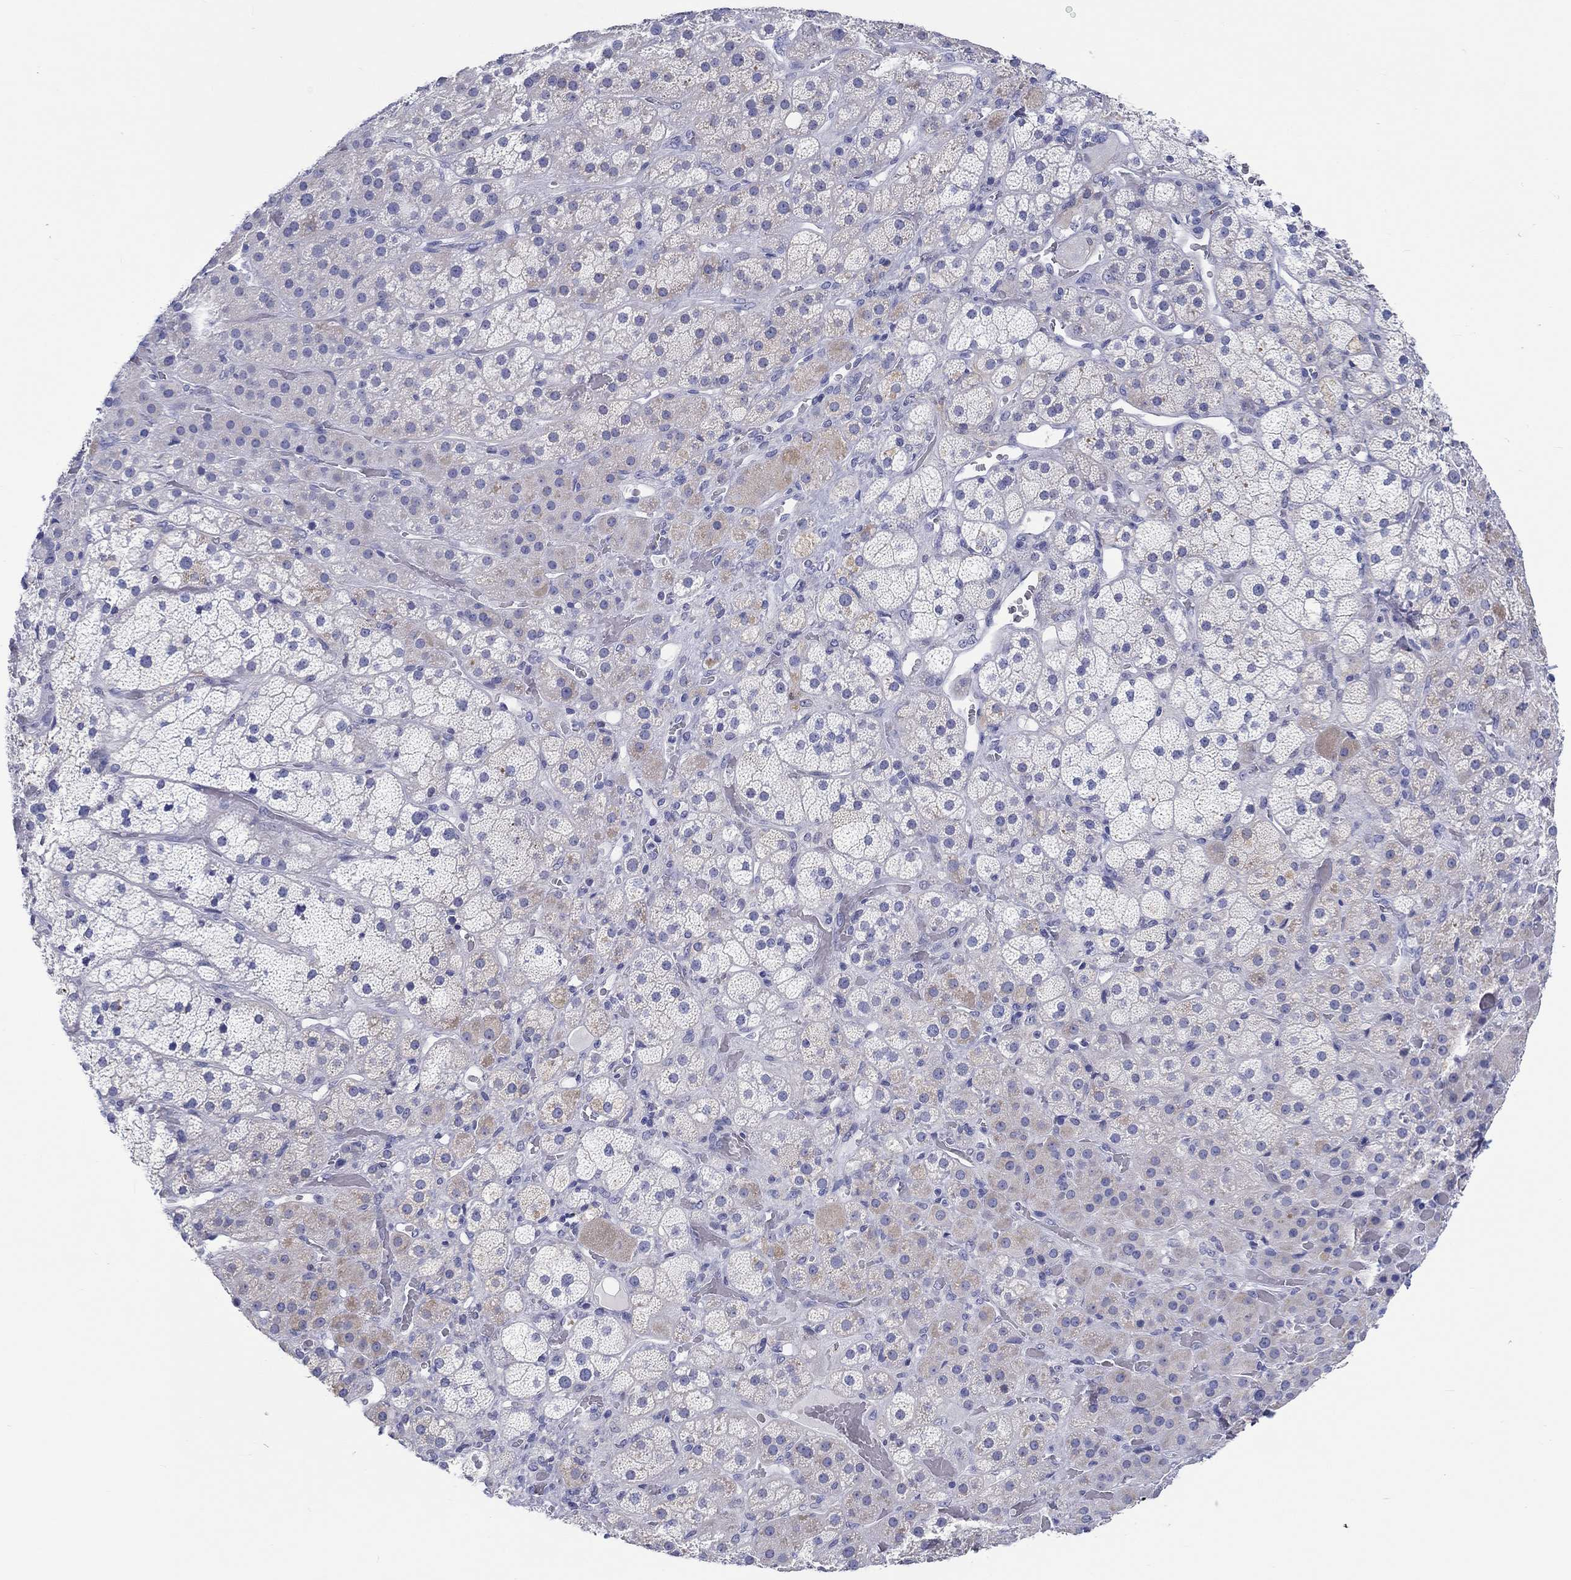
{"staining": {"intensity": "weak", "quantity": "<25%", "location": "cytoplasmic/membranous"}, "tissue": "adrenal gland", "cell_type": "Glandular cells", "image_type": "normal", "snomed": [{"axis": "morphology", "description": "Normal tissue, NOS"}, {"axis": "topography", "description": "Adrenal gland"}], "caption": "Photomicrograph shows no significant protein expression in glandular cells of unremarkable adrenal gland.", "gene": "H1", "patient": {"sex": "male", "age": 57}}